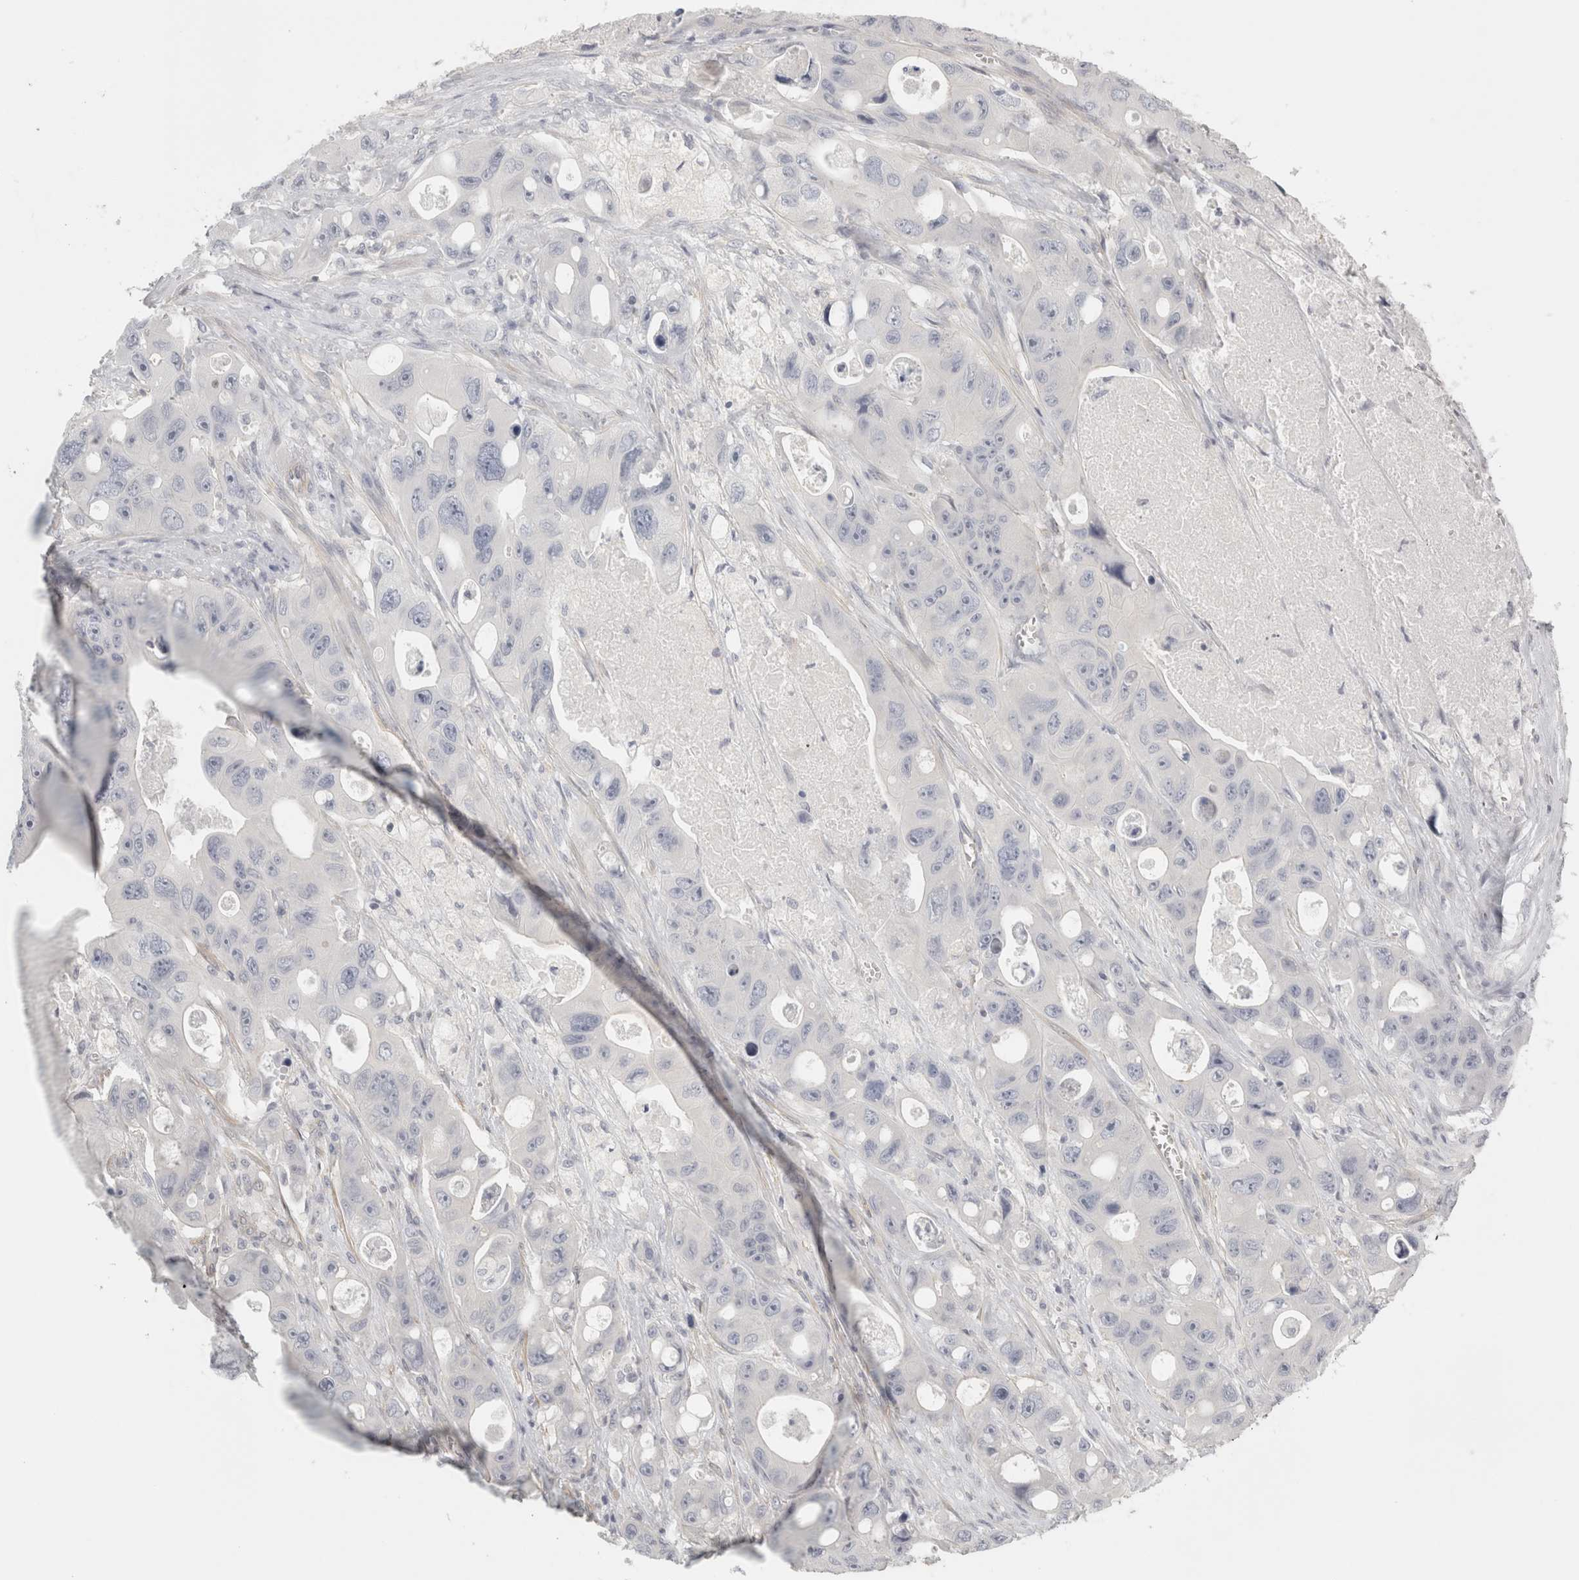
{"staining": {"intensity": "negative", "quantity": "none", "location": "none"}, "tissue": "colorectal cancer", "cell_type": "Tumor cells", "image_type": "cancer", "snomed": [{"axis": "morphology", "description": "Adenocarcinoma, NOS"}, {"axis": "topography", "description": "Colon"}], "caption": "There is no significant expression in tumor cells of colorectal cancer (adenocarcinoma).", "gene": "FBLIM1", "patient": {"sex": "female", "age": 46}}